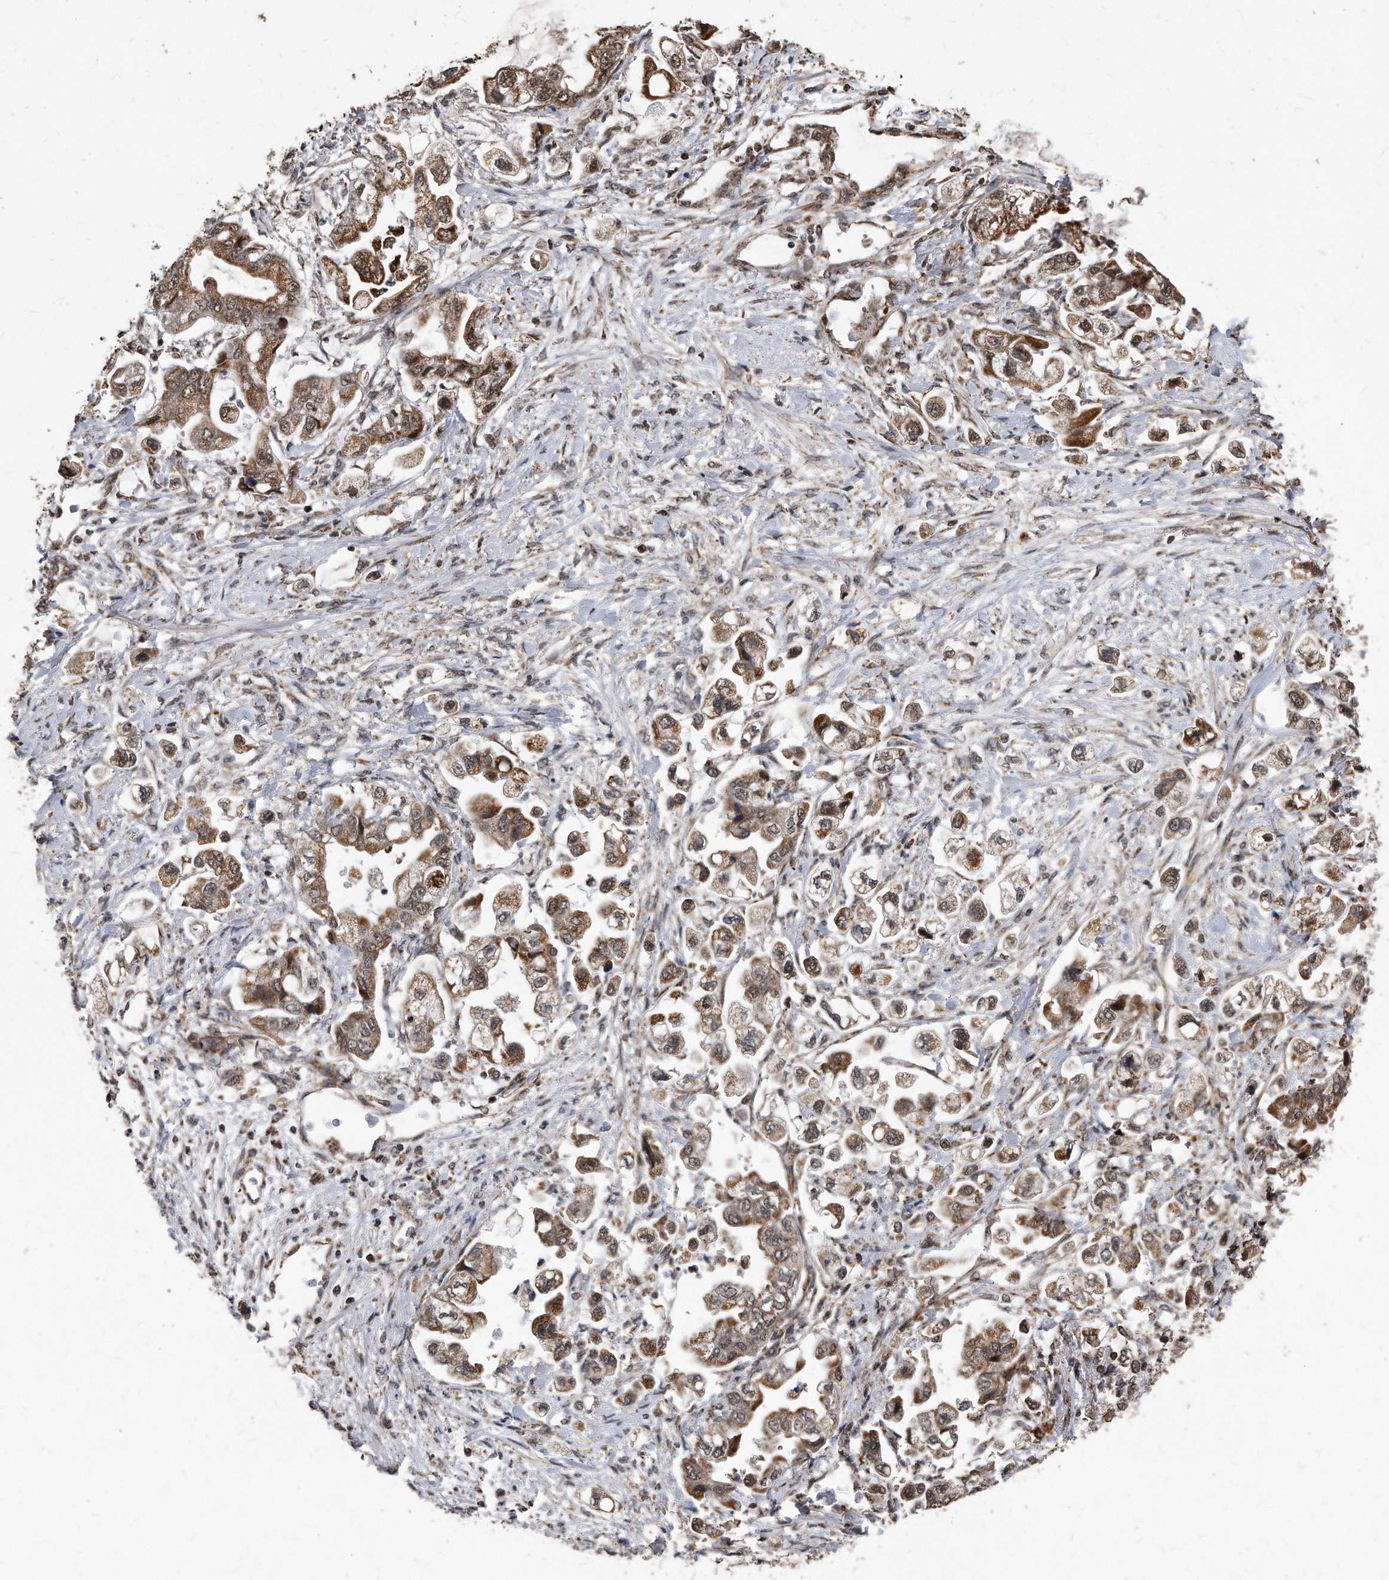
{"staining": {"intensity": "moderate", "quantity": ">75%", "location": "cytoplasmic/membranous,nuclear"}, "tissue": "stomach cancer", "cell_type": "Tumor cells", "image_type": "cancer", "snomed": [{"axis": "morphology", "description": "Adenocarcinoma, NOS"}, {"axis": "topography", "description": "Stomach"}], "caption": "Immunohistochemical staining of human adenocarcinoma (stomach) displays medium levels of moderate cytoplasmic/membranous and nuclear expression in about >75% of tumor cells. The protein is stained brown, and the nuclei are stained in blue (DAB (3,3'-diaminobenzidine) IHC with brightfield microscopy, high magnification).", "gene": "DUSP22", "patient": {"sex": "male", "age": 62}}